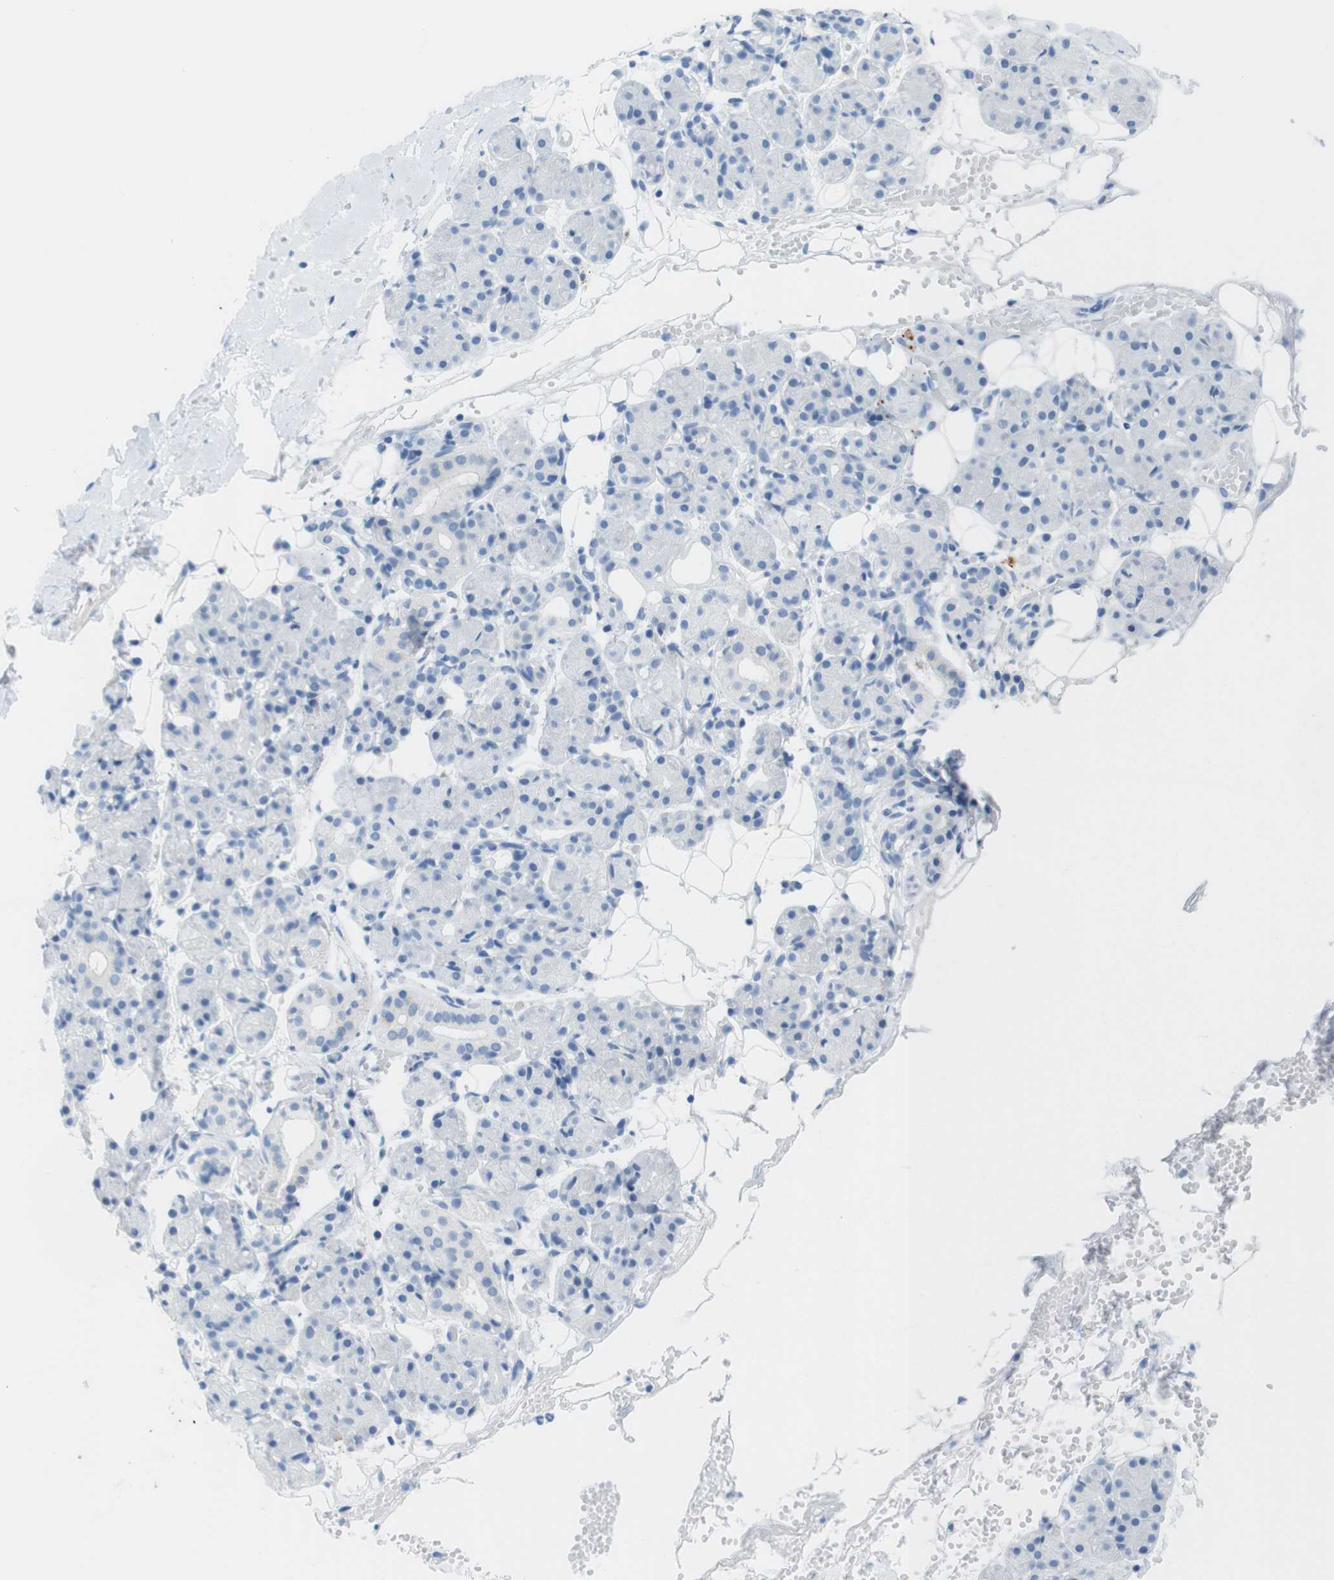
{"staining": {"intensity": "negative", "quantity": "none", "location": "none"}, "tissue": "salivary gland", "cell_type": "Glandular cells", "image_type": "normal", "snomed": [{"axis": "morphology", "description": "Normal tissue, NOS"}, {"axis": "topography", "description": "Salivary gland"}], "caption": "This is an immunohistochemistry (IHC) micrograph of normal salivary gland. There is no staining in glandular cells.", "gene": "OPN1SW", "patient": {"sex": "male", "age": 63}}